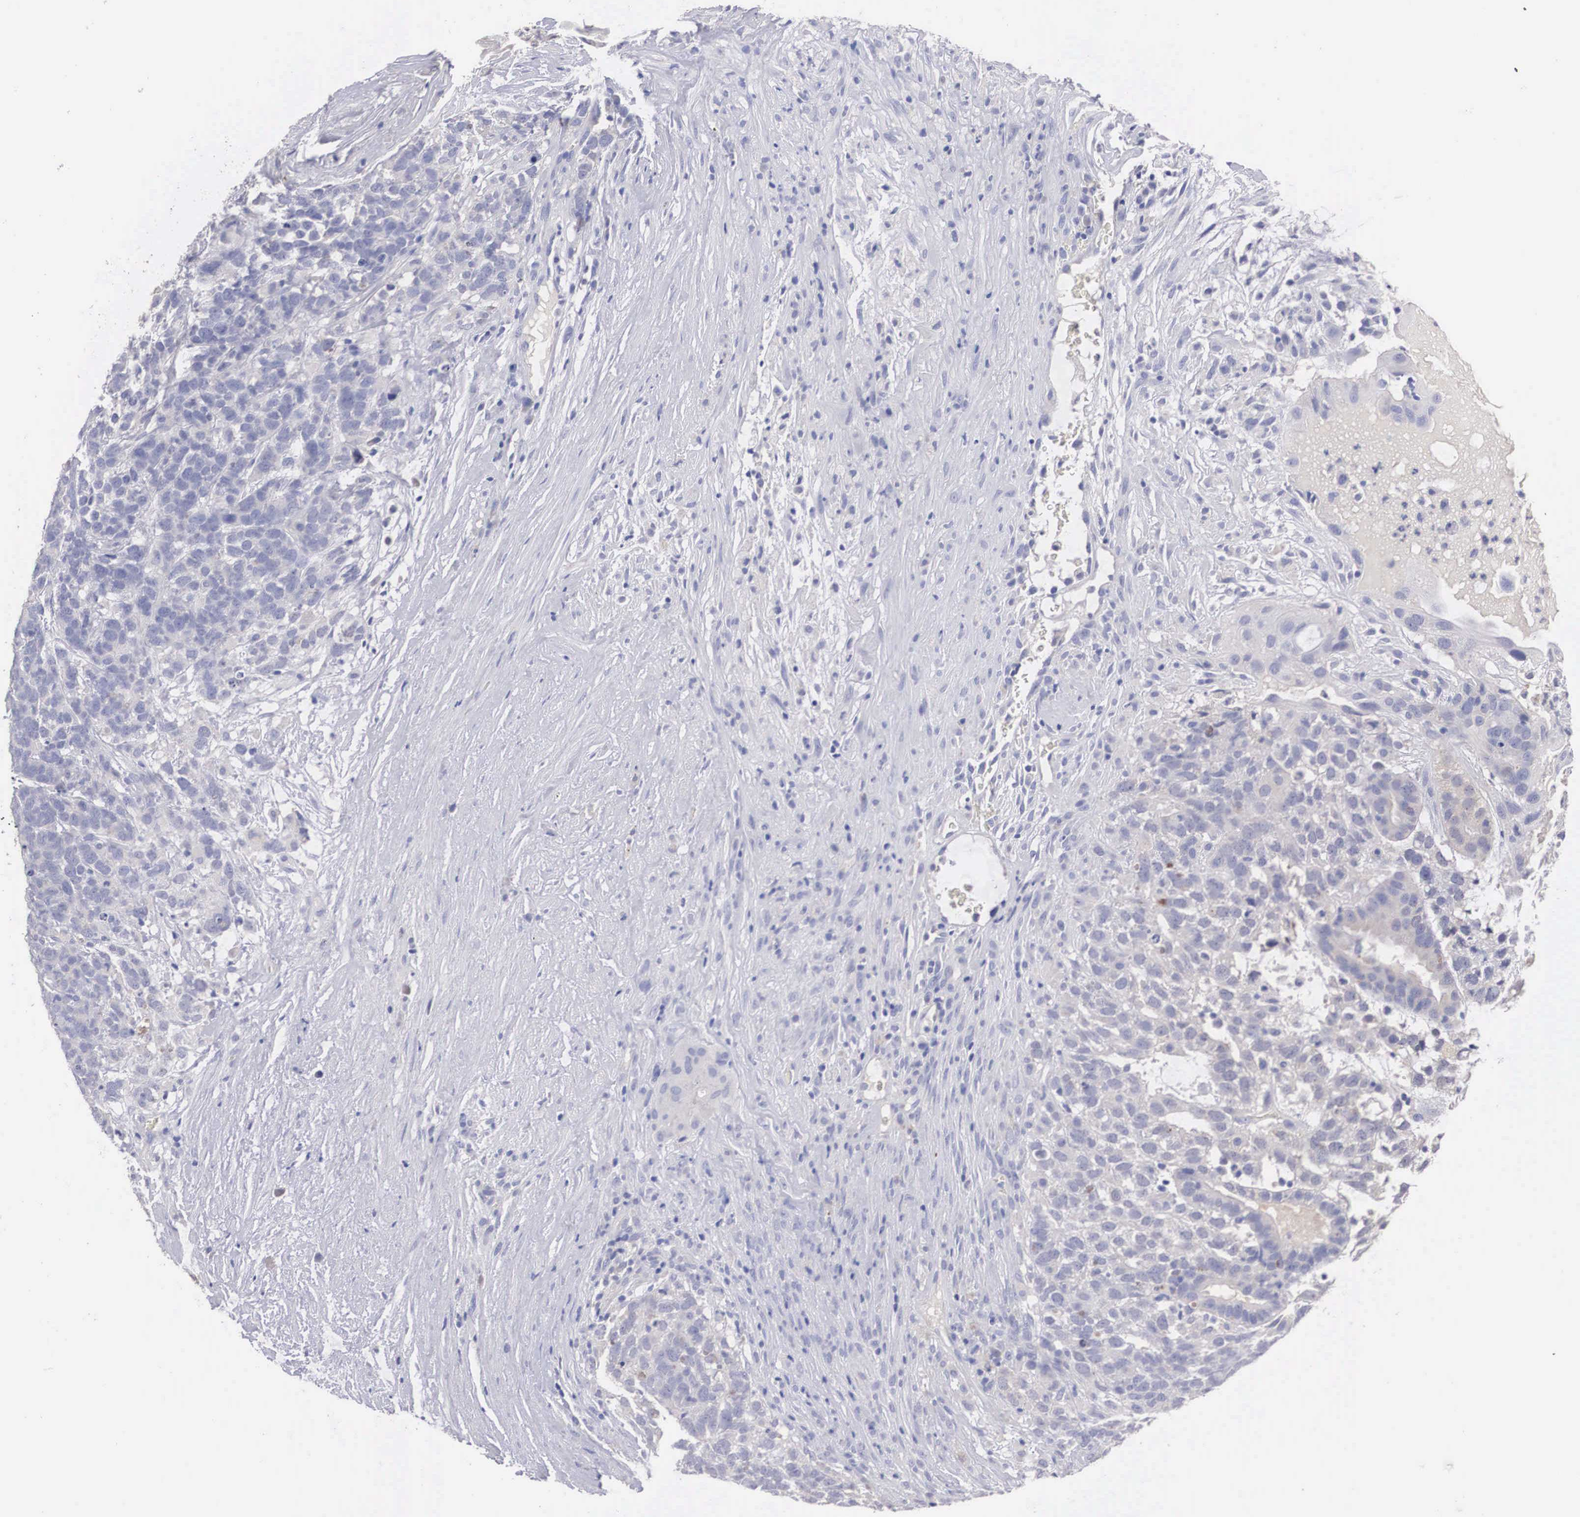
{"staining": {"intensity": "weak", "quantity": "<25%", "location": "cytoplasmic/membranous"}, "tissue": "testis cancer", "cell_type": "Tumor cells", "image_type": "cancer", "snomed": [{"axis": "morphology", "description": "Carcinoma, Embryonal, NOS"}, {"axis": "topography", "description": "Testis"}], "caption": "This is an IHC image of human testis cancer. There is no staining in tumor cells.", "gene": "ABHD4", "patient": {"sex": "male", "age": 26}}